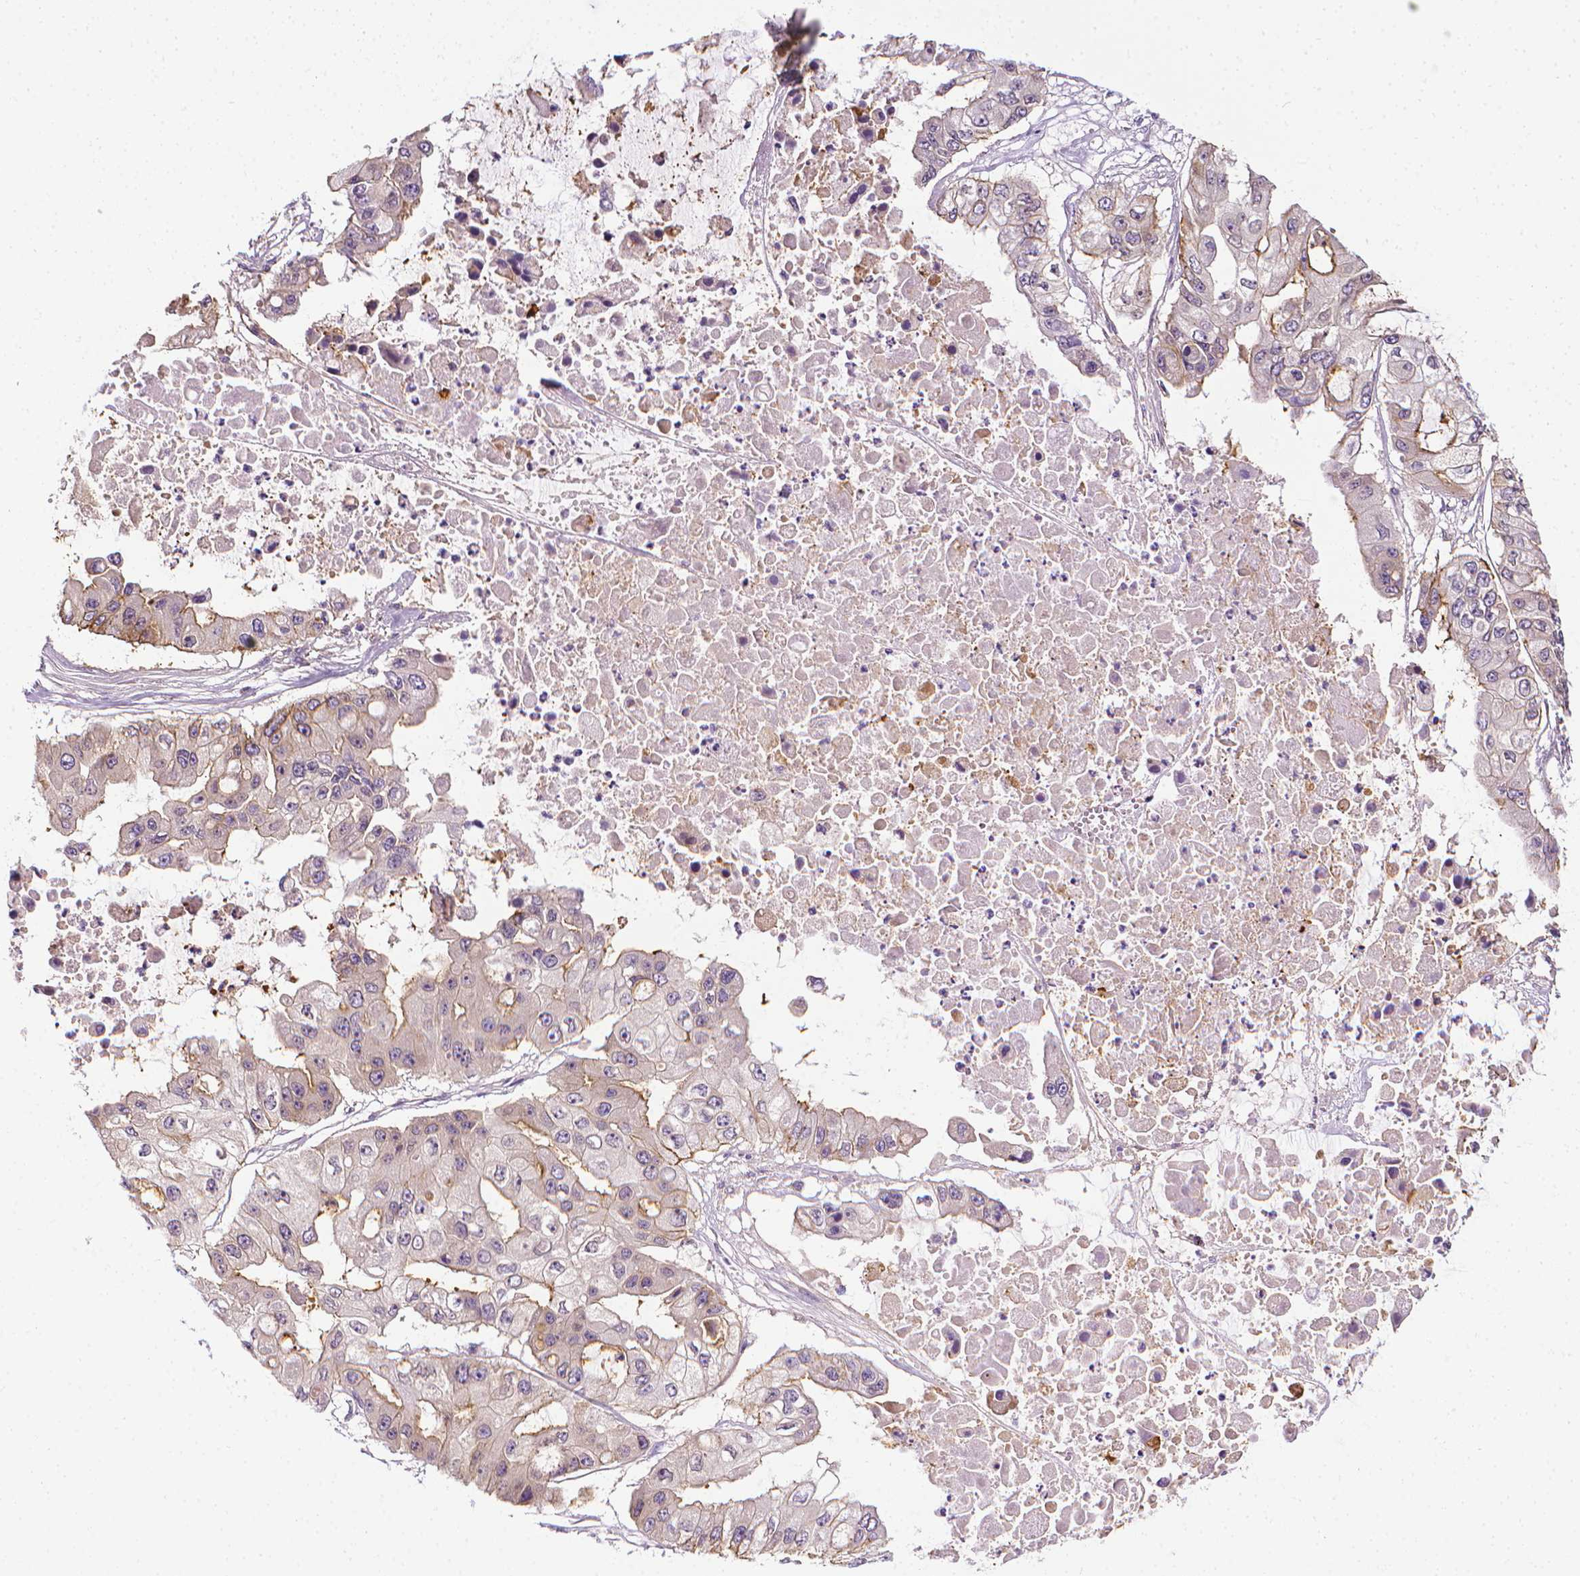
{"staining": {"intensity": "weak", "quantity": "<25%", "location": "cytoplasmic/membranous"}, "tissue": "ovarian cancer", "cell_type": "Tumor cells", "image_type": "cancer", "snomed": [{"axis": "morphology", "description": "Cystadenocarcinoma, serous, NOS"}, {"axis": "topography", "description": "Ovary"}], "caption": "An immunohistochemistry (IHC) micrograph of ovarian cancer (serous cystadenocarcinoma) is shown. There is no staining in tumor cells of ovarian cancer (serous cystadenocarcinoma).", "gene": "MCOLN3", "patient": {"sex": "female", "age": 56}}